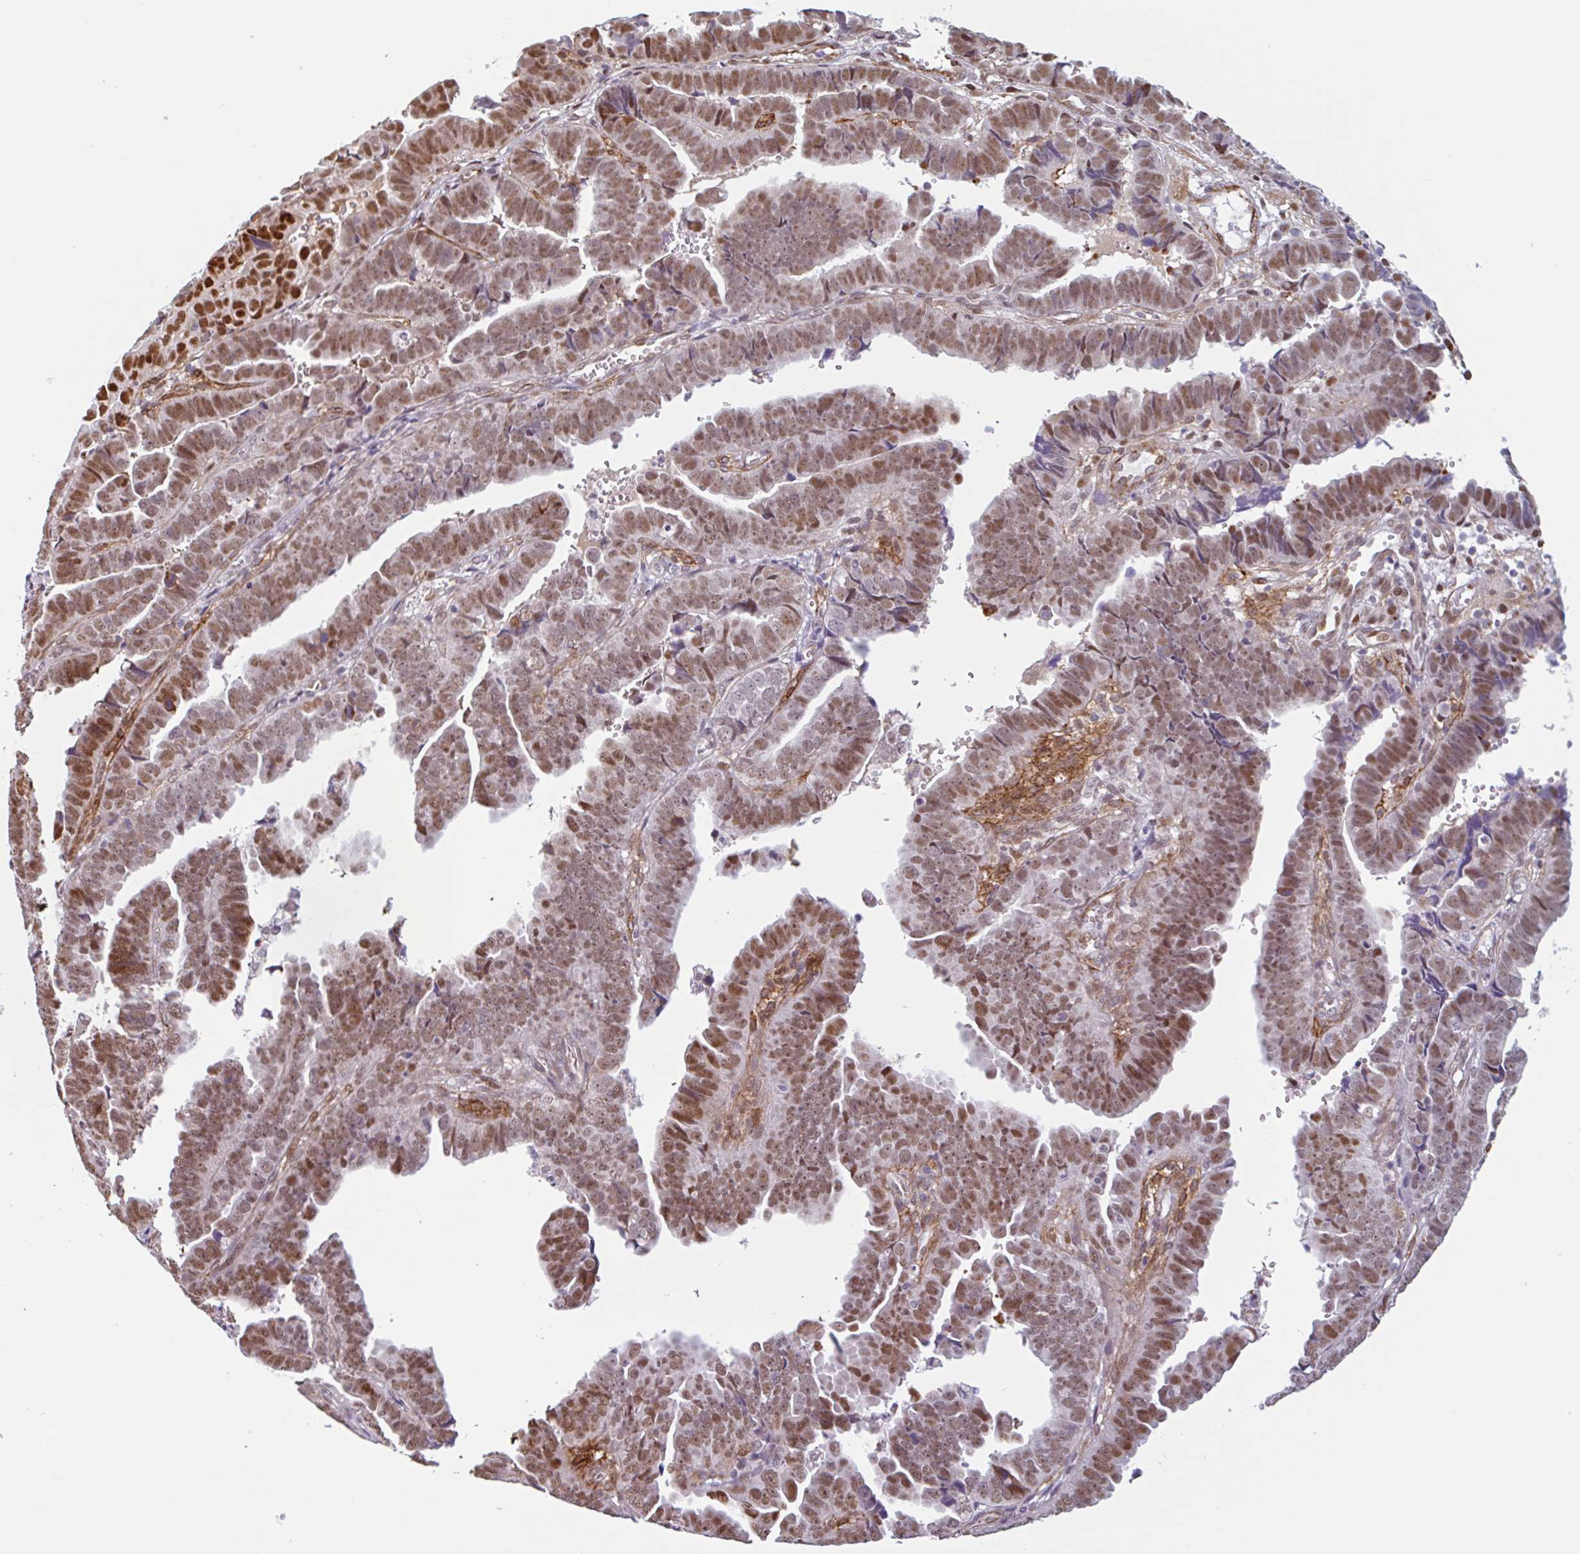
{"staining": {"intensity": "moderate", "quantity": ">75%", "location": "nuclear"}, "tissue": "endometrial cancer", "cell_type": "Tumor cells", "image_type": "cancer", "snomed": [{"axis": "morphology", "description": "Adenocarcinoma, NOS"}, {"axis": "topography", "description": "Endometrium"}], "caption": "Protein staining by IHC reveals moderate nuclear expression in about >75% of tumor cells in endometrial adenocarcinoma.", "gene": "TMEM119", "patient": {"sex": "female", "age": 75}}